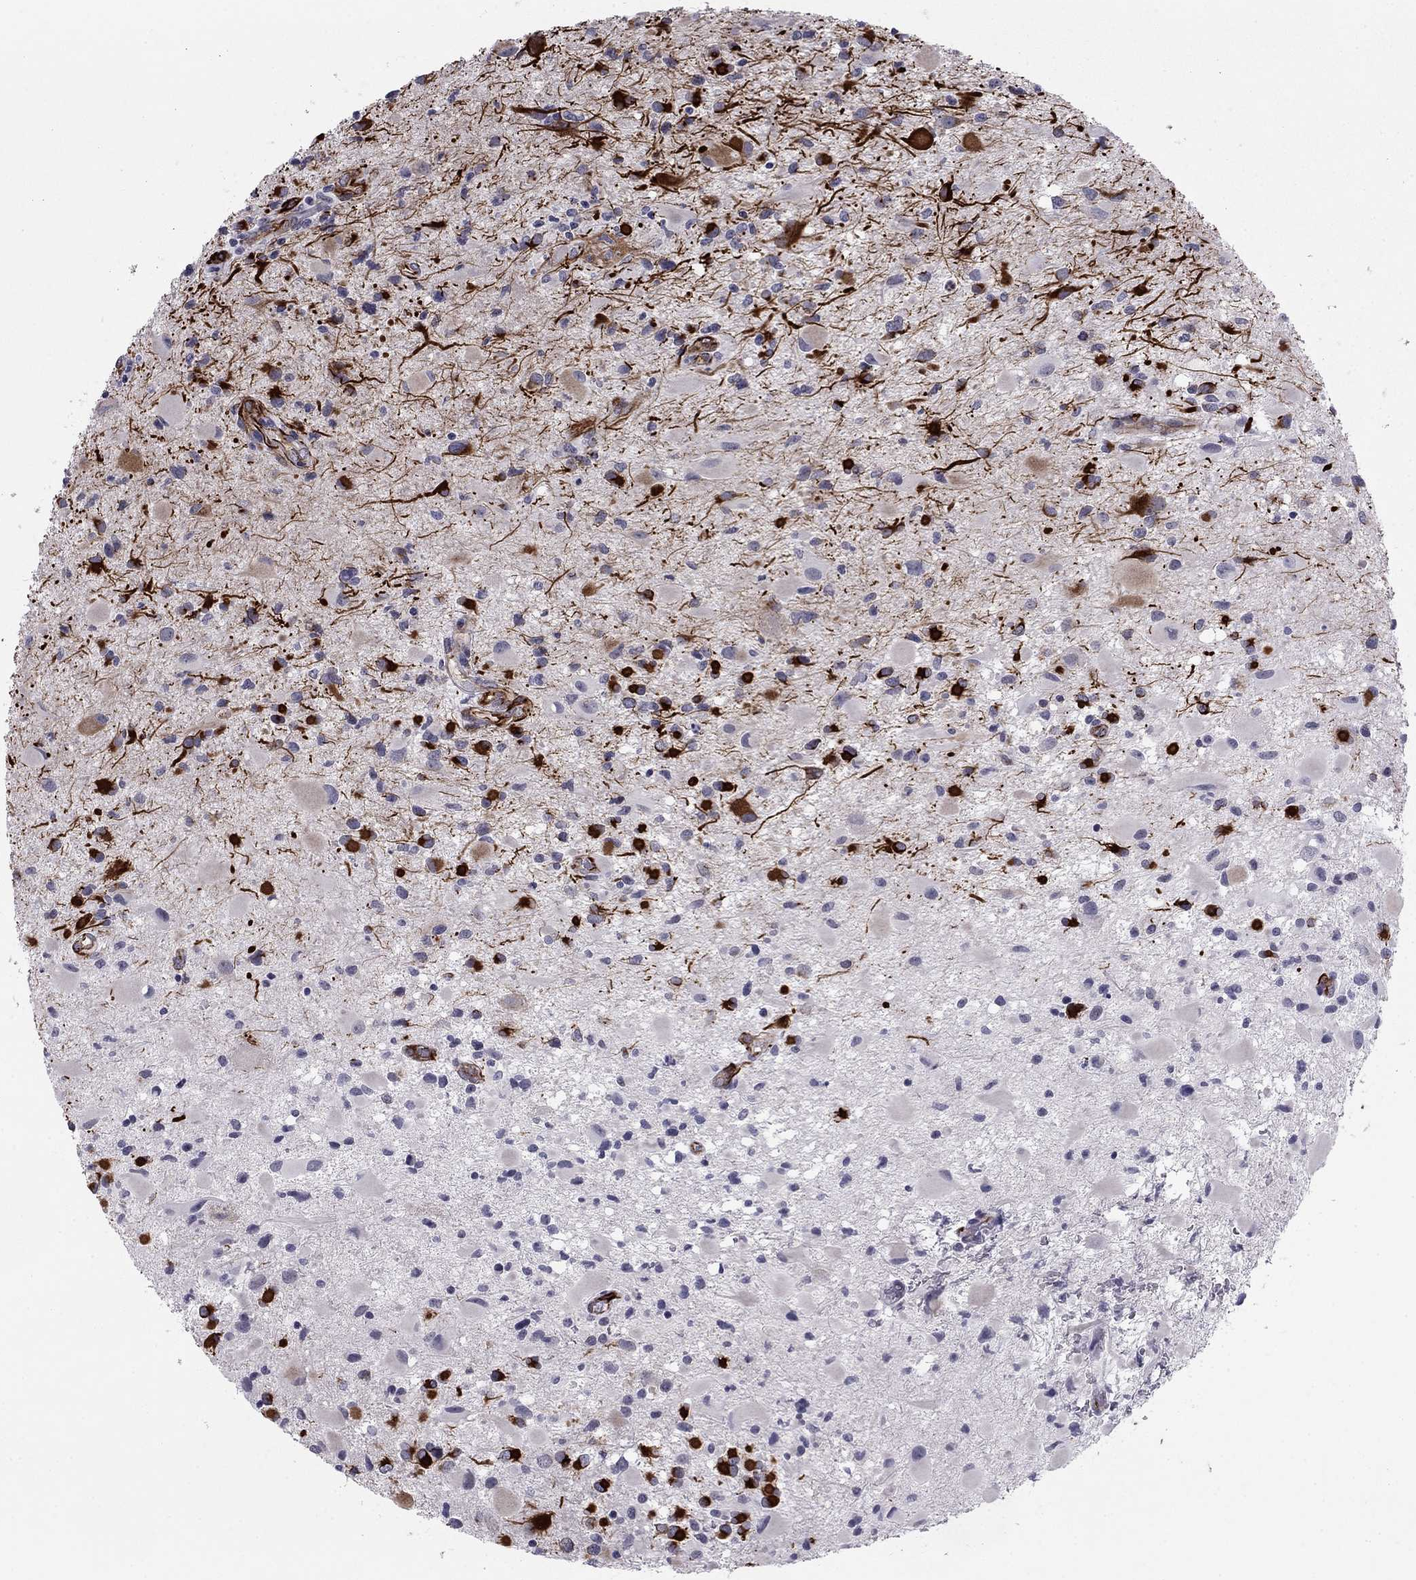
{"staining": {"intensity": "strong", "quantity": "<25%", "location": "cytoplasmic/membranous"}, "tissue": "glioma", "cell_type": "Tumor cells", "image_type": "cancer", "snomed": [{"axis": "morphology", "description": "Glioma, malignant, Low grade"}, {"axis": "topography", "description": "Brain"}], "caption": "Tumor cells reveal medium levels of strong cytoplasmic/membranous positivity in about <25% of cells in malignant glioma (low-grade). The staining was performed using DAB (3,3'-diaminobenzidine) to visualize the protein expression in brown, while the nuclei were stained in blue with hematoxylin (Magnification: 20x).", "gene": "ANKS4B", "patient": {"sex": "female", "age": 32}}